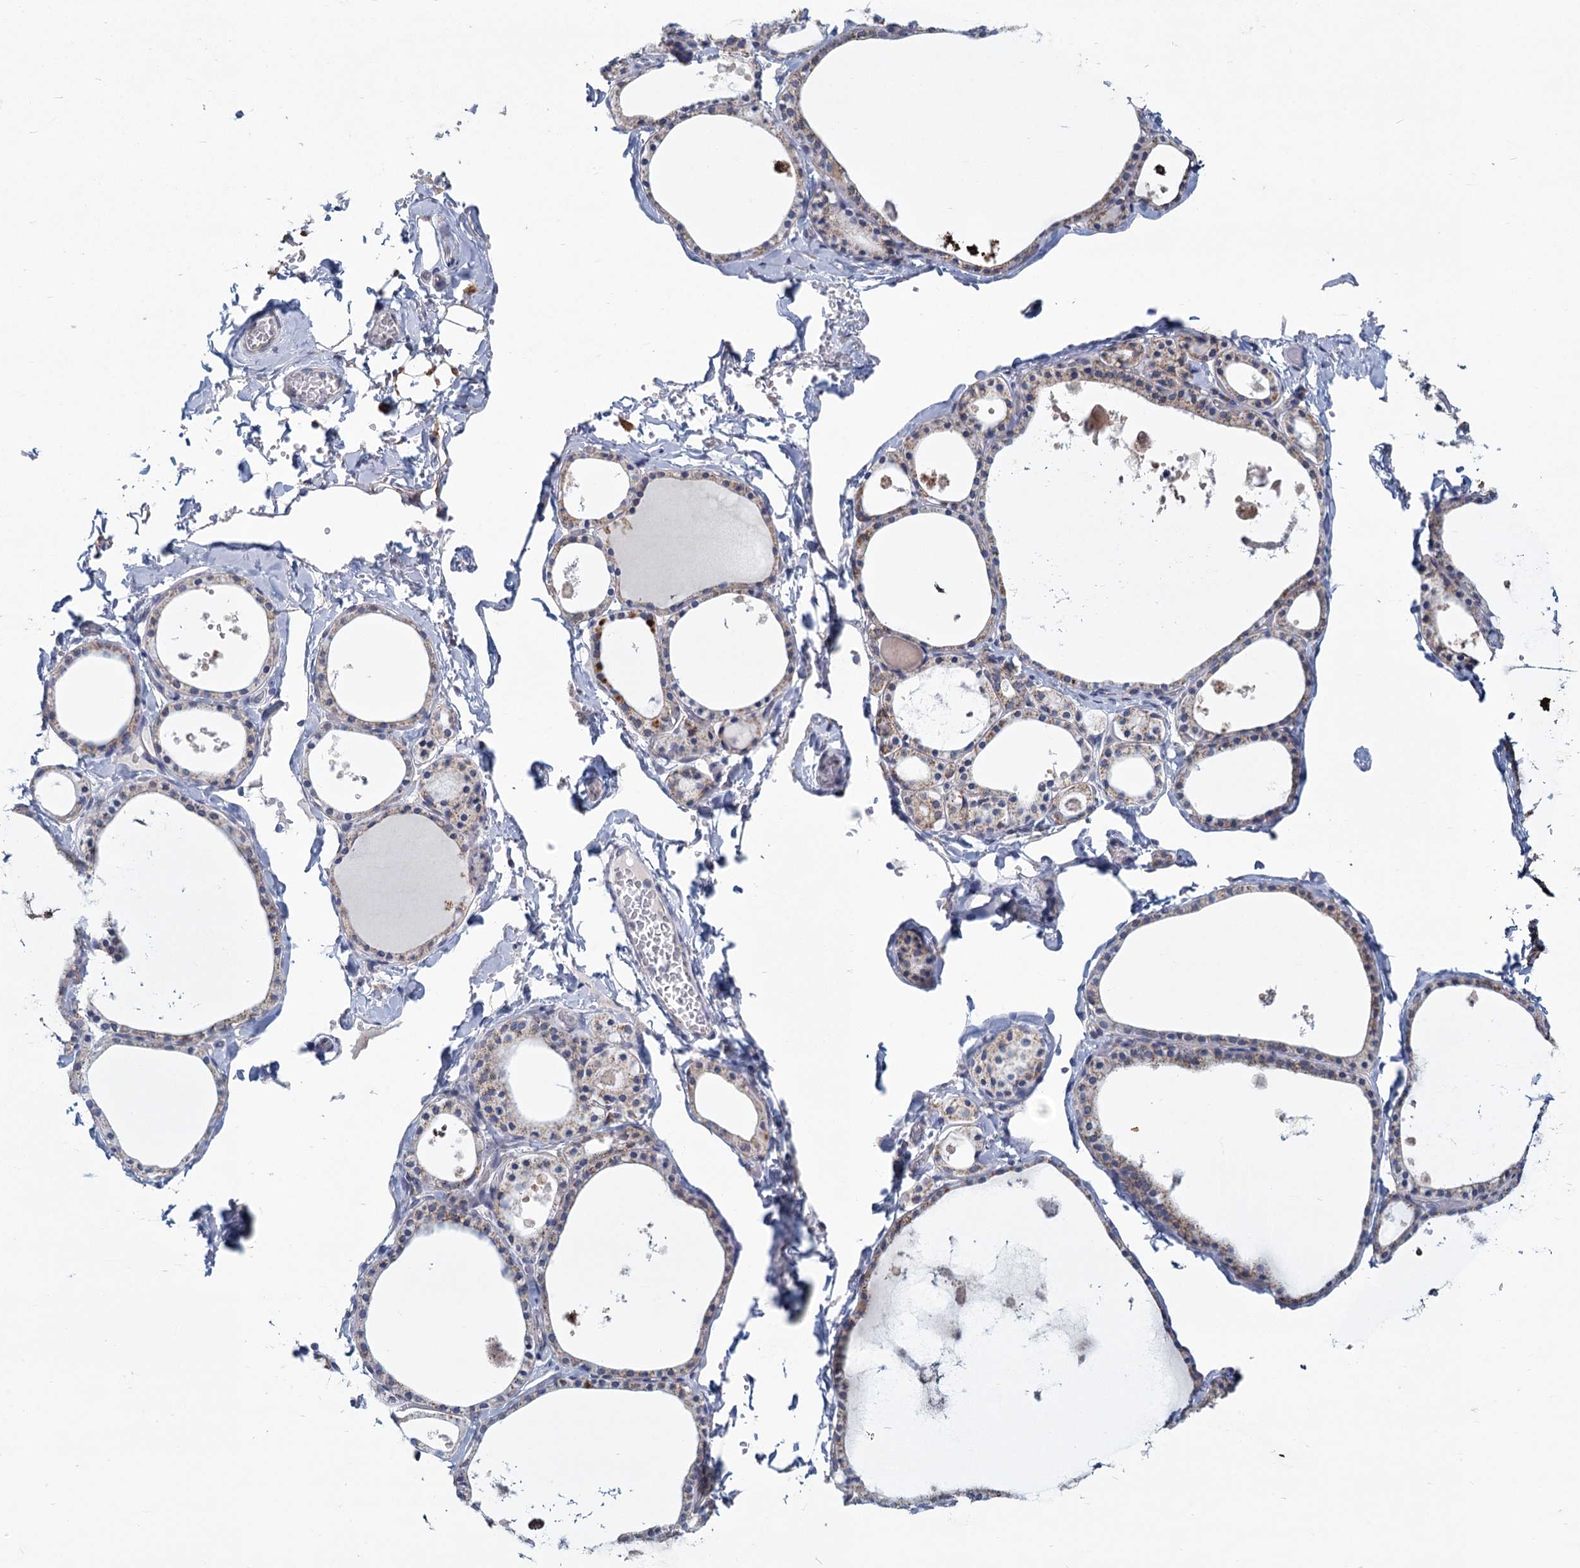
{"staining": {"intensity": "weak", "quantity": "25%-75%", "location": "cytoplasmic/membranous"}, "tissue": "thyroid gland", "cell_type": "Glandular cells", "image_type": "normal", "snomed": [{"axis": "morphology", "description": "Normal tissue, NOS"}, {"axis": "topography", "description": "Thyroid gland"}], "caption": "Thyroid gland stained with a brown dye reveals weak cytoplasmic/membranous positive staining in approximately 25%-75% of glandular cells.", "gene": "NDUFC2", "patient": {"sex": "male", "age": 56}}